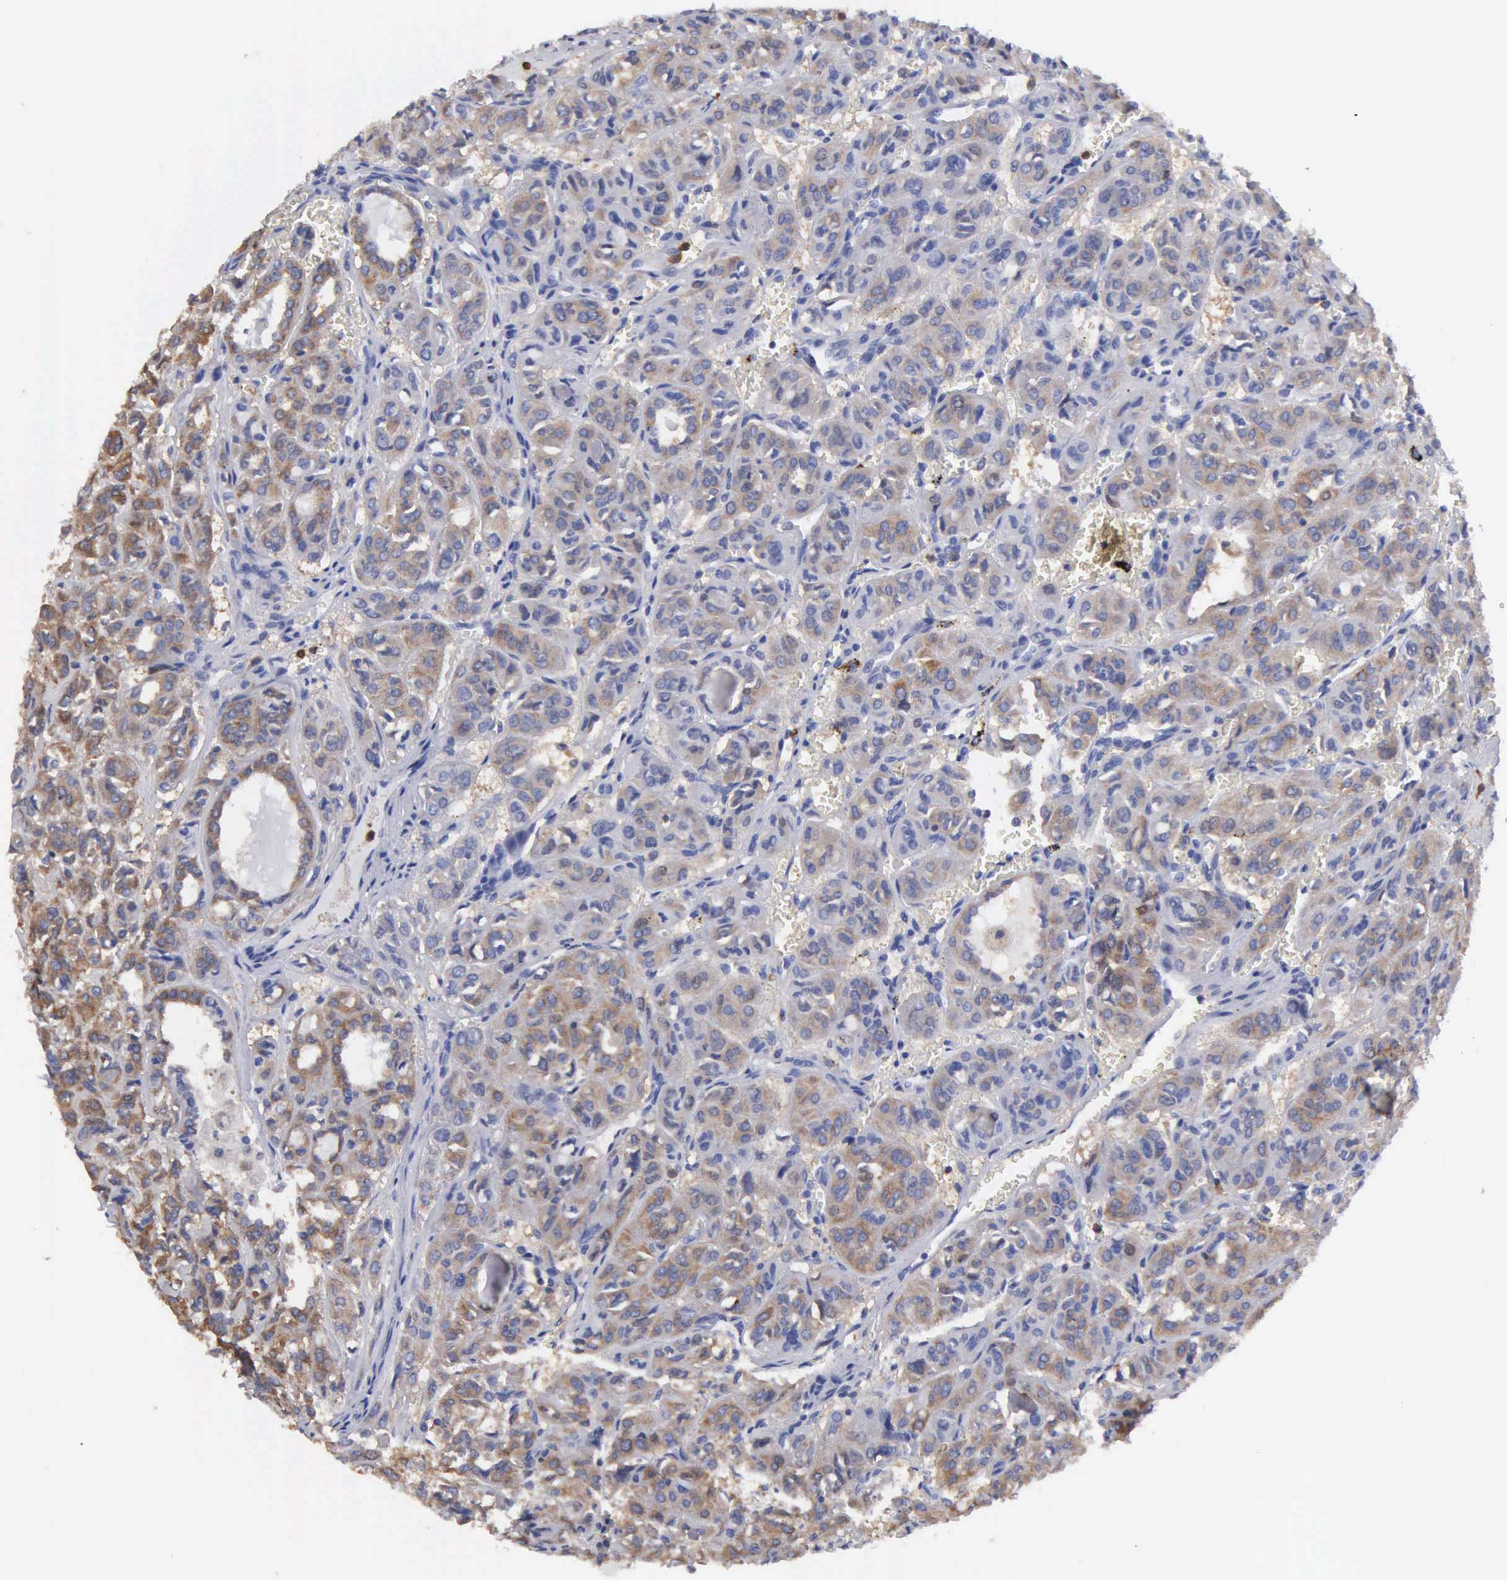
{"staining": {"intensity": "moderate", "quantity": ">75%", "location": "cytoplasmic/membranous"}, "tissue": "thyroid cancer", "cell_type": "Tumor cells", "image_type": "cancer", "snomed": [{"axis": "morphology", "description": "Follicular adenoma carcinoma, NOS"}, {"axis": "topography", "description": "Thyroid gland"}], "caption": "Moderate cytoplasmic/membranous expression is identified in about >75% of tumor cells in thyroid follicular adenoma carcinoma.", "gene": "G6PD", "patient": {"sex": "female", "age": 71}}